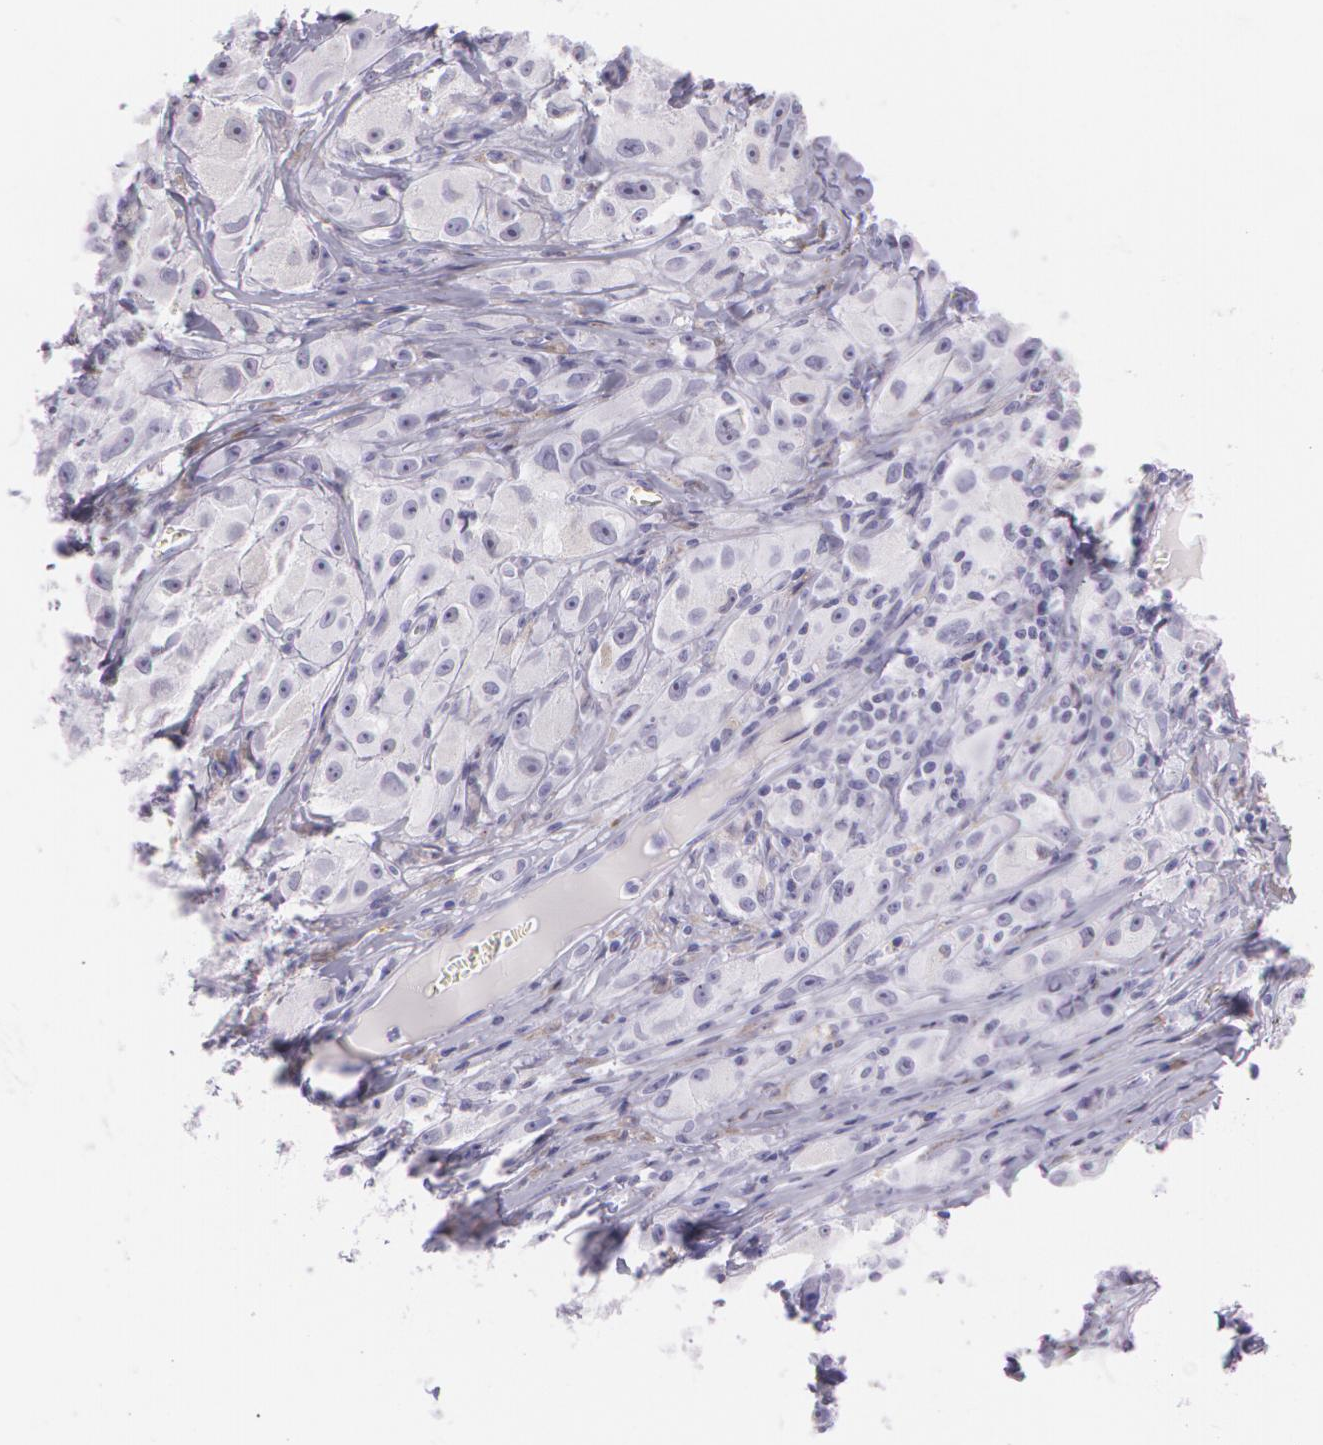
{"staining": {"intensity": "negative", "quantity": "none", "location": "none"}, "tissue": "melanoma", "cell_type": "Tumor cells", "image_type": "cancer", "snomed": [{"axis": "morphology", "description": "Malignant melanoma, NOS"}, {"axis": "topography", "description": "Skin"}], "caption": "There is no significant staining in tumor cells of malignant melanoma.", "gene": "SNCG", "patient": {"sex": "male", "age": 56}}